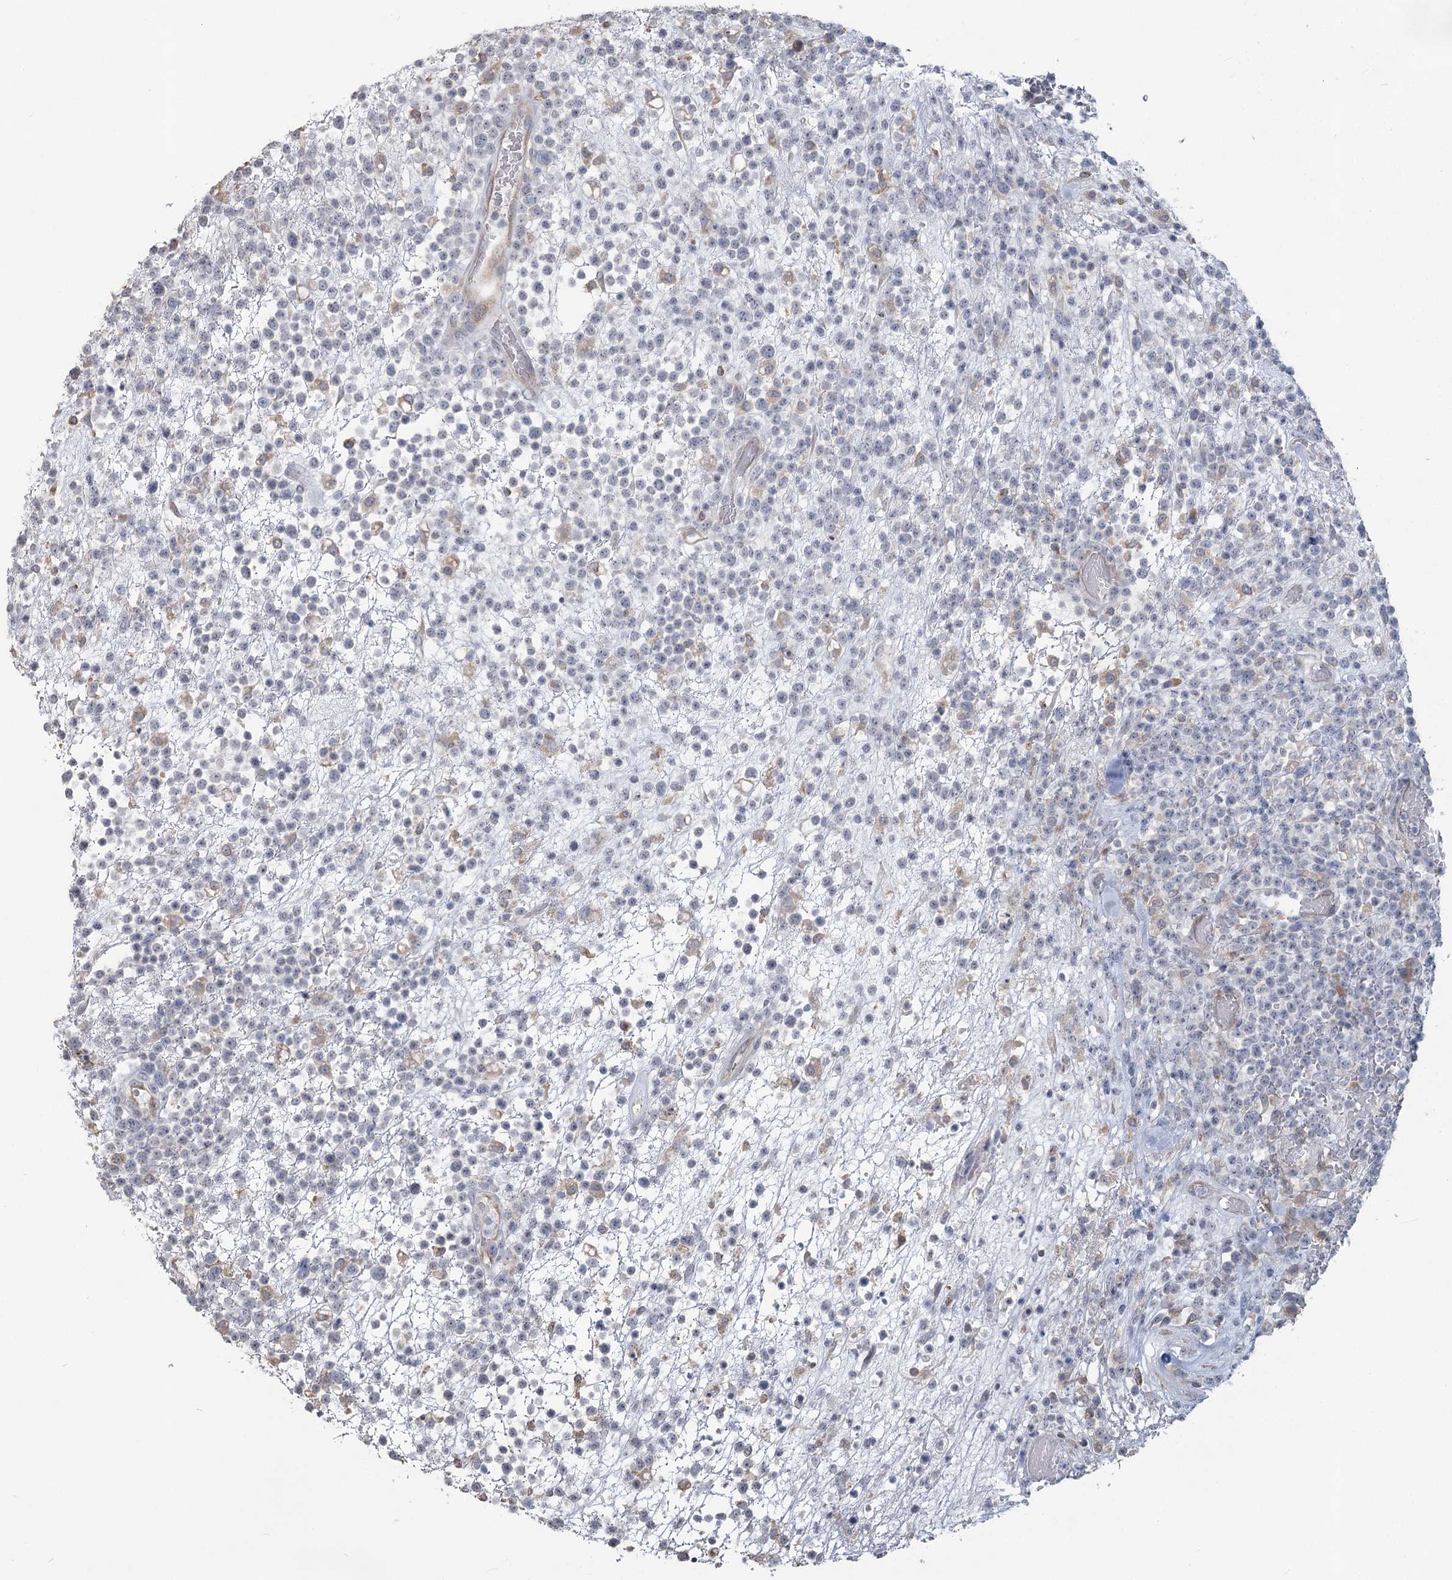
{"staining": {"intensity": "negative", "quantity": "none", "location": "none"}, "tissue": "lymphoma", "cell_type": "Tumor cells", "image_type": "cancer", "snomed": [{"axis": "morphology", "description": "Malignant lymphoma, non-Hodgkin's type, High grade"}, {"axis": "topography", "description": "Colon"}], "caption": "High-grade malignant lymphoma, non-Hodgkin's type was stained to show a protein in brown. There is no significant staining in tumor cells. (DAB (3,3'-diaminobenzidine) immunohistochemistry (IHC) visualized using brightfield microscopy, high magnification).", "gene": "SLC9A3", "patient": {"sex": "female", "age": 53}}